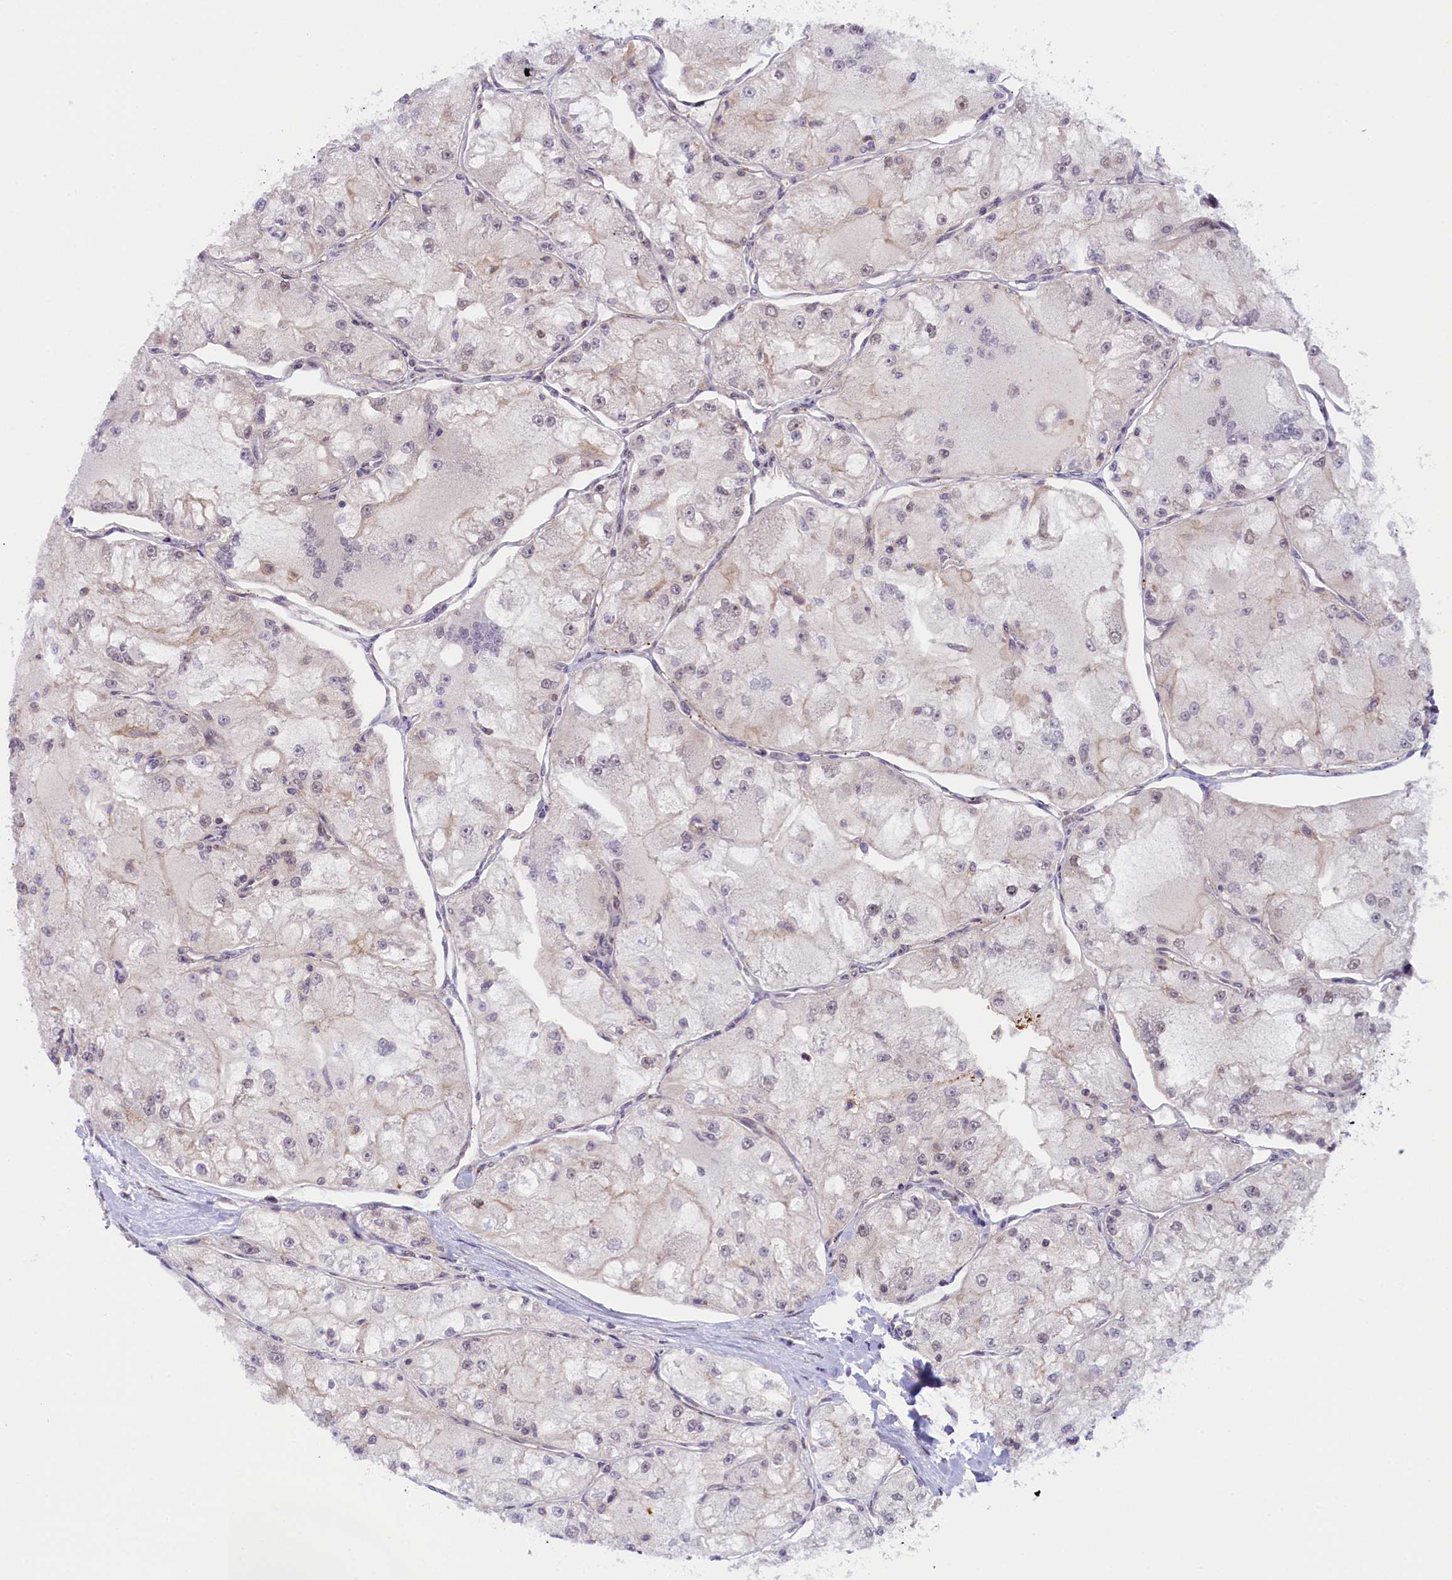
{"staining": {"intensity": "negative", "quantity": "none", "location": "none"}, "tissue": "renal cancer", "cell_type": "Tumor cells", "image_type": "cancer", "snomed": [{"axis": "morphology", "description": "Adenocarcinoma, NOS"}, {"axis": "topography", "description": "Kidney"}], "caption": "The photomicrograph shows no staining of tumor cells in adenocarcinoma (renal). (DAB (3,3'-diaminobenzidine) immunohistochemistry, high magnification).", "gene": "FCHO1", "patient": {"sex": "female", "age": 72}}